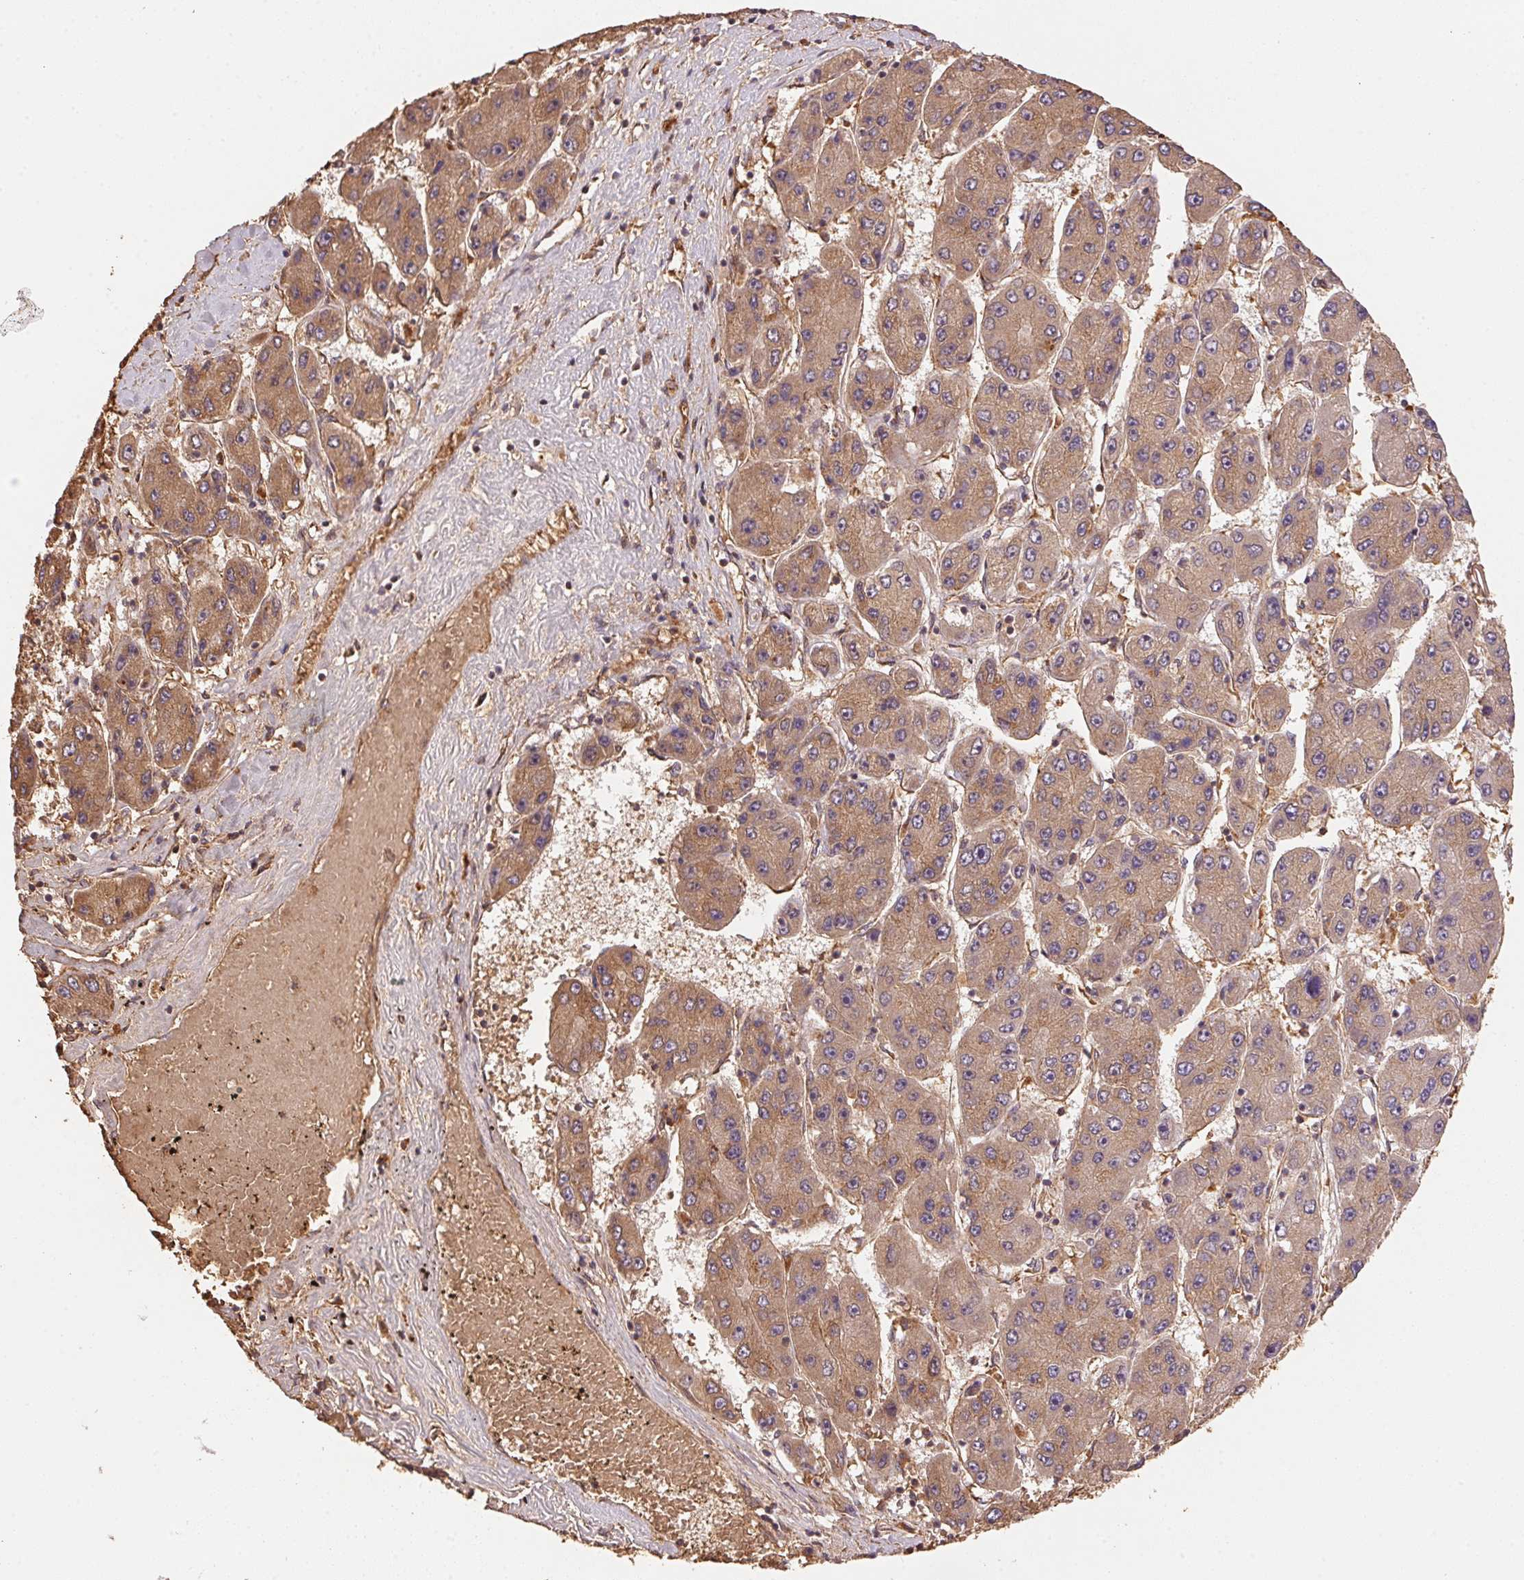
{"staining": {"intensity": "moderate", "quantity": ">75%", "location": "cytoplasmic/membranous"}, "tissue": "liver cancer", "cell_type": "Tumor cells", "image_type": "cancer", "snomed": [{"axis": "morphology", "description": "Carcinoma, Hepatocellular, NOS"}, {"axis": "topography", "description": "Liver"}], "caption": "An image of hepatocellular carcinoma (liver) stained for a protein displays moderate cytoplasmic/membranous brown staining in tumor cells. (Stains: DAB in brown, nuclei in blue, Microscopy: brightfield microscopy at high magnification).", "gene": "USE1", "patient": {"sex": "female", "age": 61}}